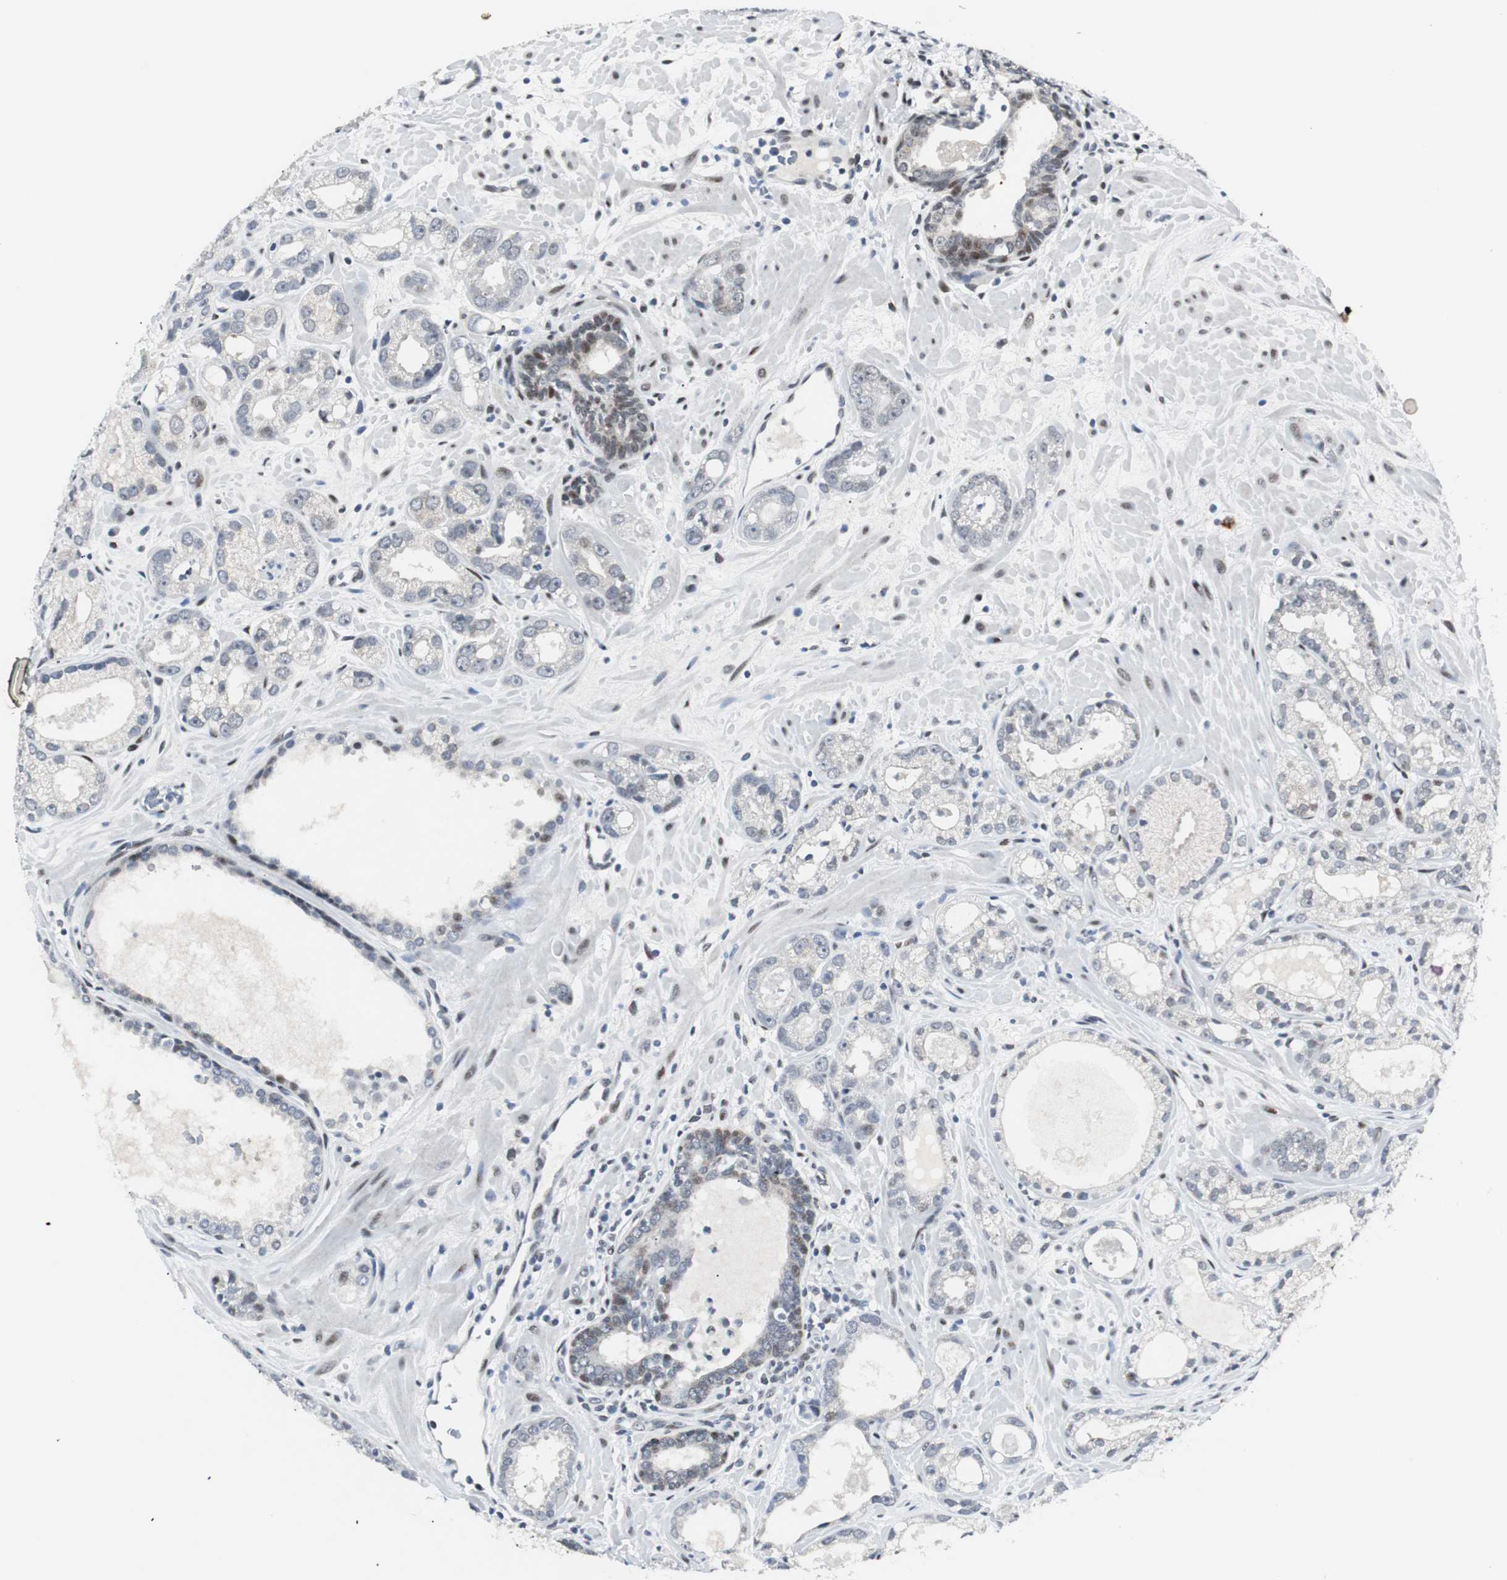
{"staining": {"intensity": "weak", "quantity": "<25%", "location": "nuclear"}, "tissue": "prostate cancer", "cell_type": "Tumor cells", "image_type": "cancer", "snomed": [{"axis": "morphology", "description": "Adenocarcinoma, Low grade"}, {"axis": "topography", "description": "Prostate"}], "caption": "Protein analysis of prostate low-grade adenocarcinoma exhibits no significant positivity in tumor cells.", "gene": "MTA1", "patient": {"sex": "male", "age": 57}}